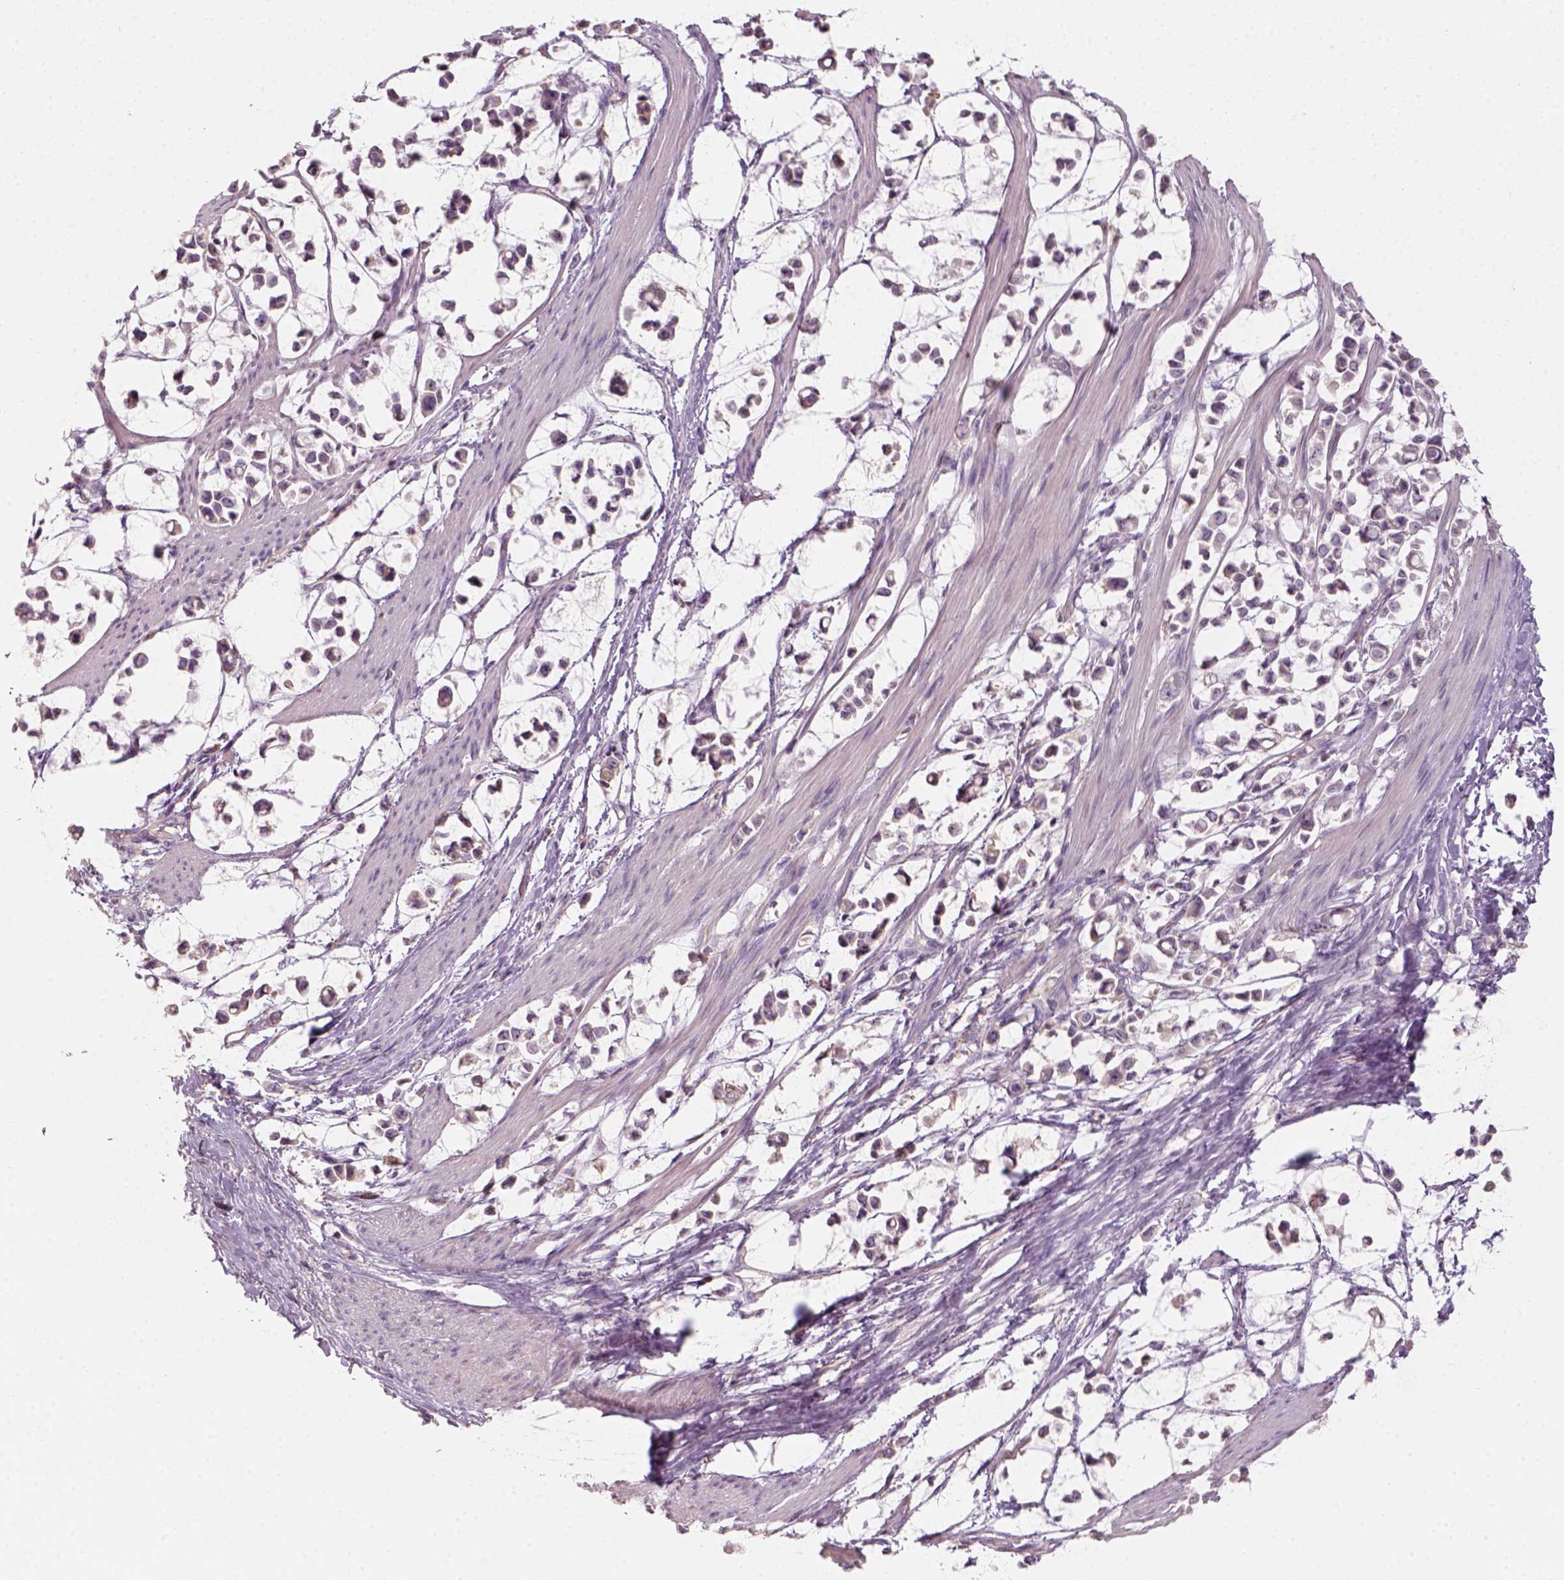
{"staining": {"intensity": "negative", "quantity": "none", "location": "none"}, "tissue": "stomach cancer", "cell_type": "Tumor cells", "image_type": "cancer", "snomed": [{"axis": "morphology", "description": "Adenocarcinoma, NOS"}, {"axis": "topography", "description": "Stomach"}], "caption": "Immunohistochemistry of stomach cancer reveals no staining in tumor cells.", "gene": "AQP9", "patient": {"sex": "male", "age": 82}}